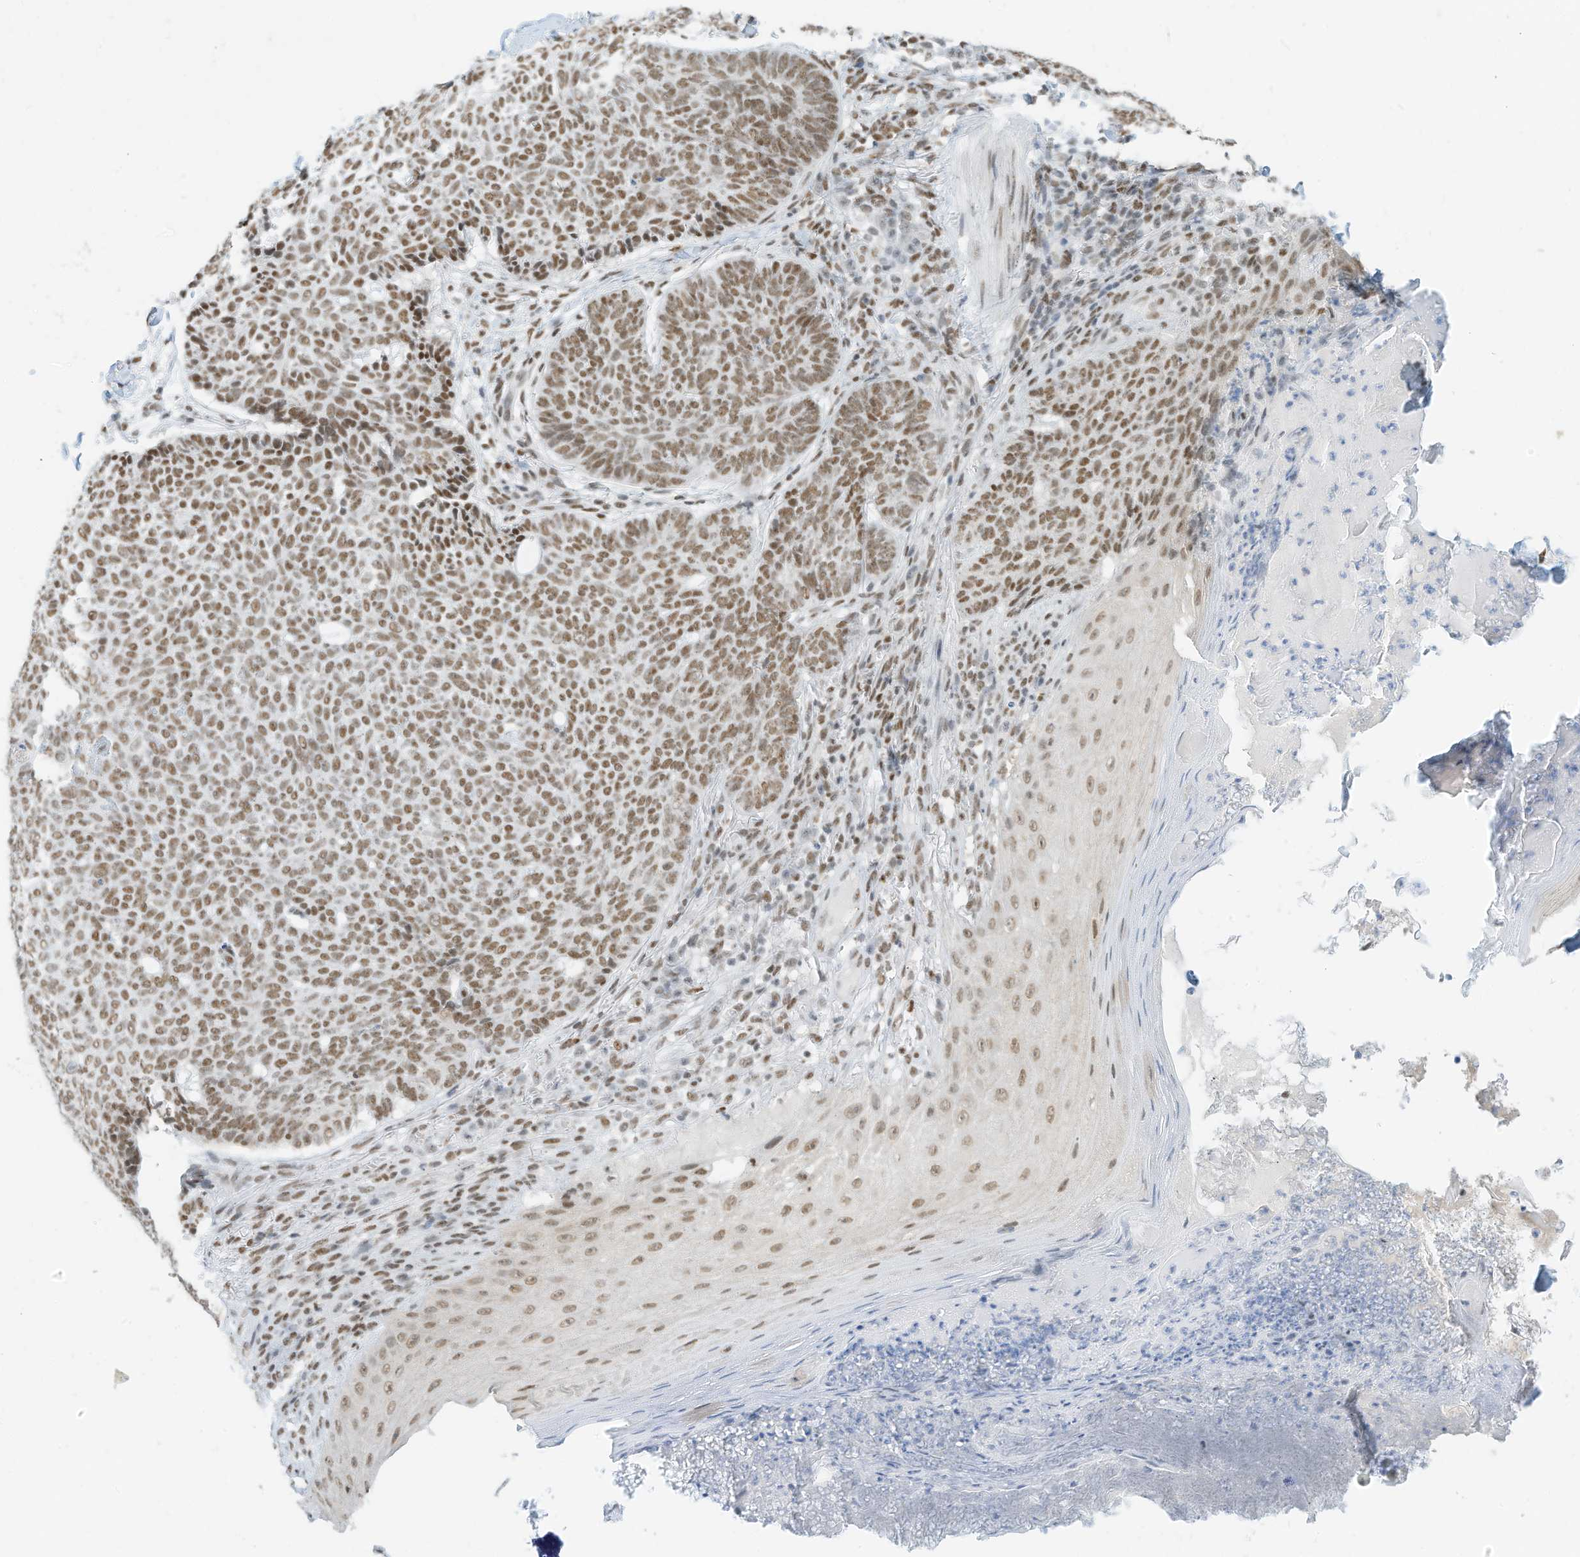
{"staining": {"intensity": "moderate", "quantity": ">75%", "location": "nuclear"}, "tissue": "skin cancer", "cell_type": "Tumor cells", "image_type": "cancer", "snomed": [{"axis": "morphology", "description": "Normal tissue, NOS"}, {"axis": "morphology", "description": "Basal cell carcinoma"}, {"axis": "topography", "description": "Skin"}], "caption": "Skin cancer stained for a protein (brown) reveals moderate nuclear positive expression in approximately >75% of tumor cells.", "gene": "SMARCA2", "patient": {"sex": "male", "age": 50}}